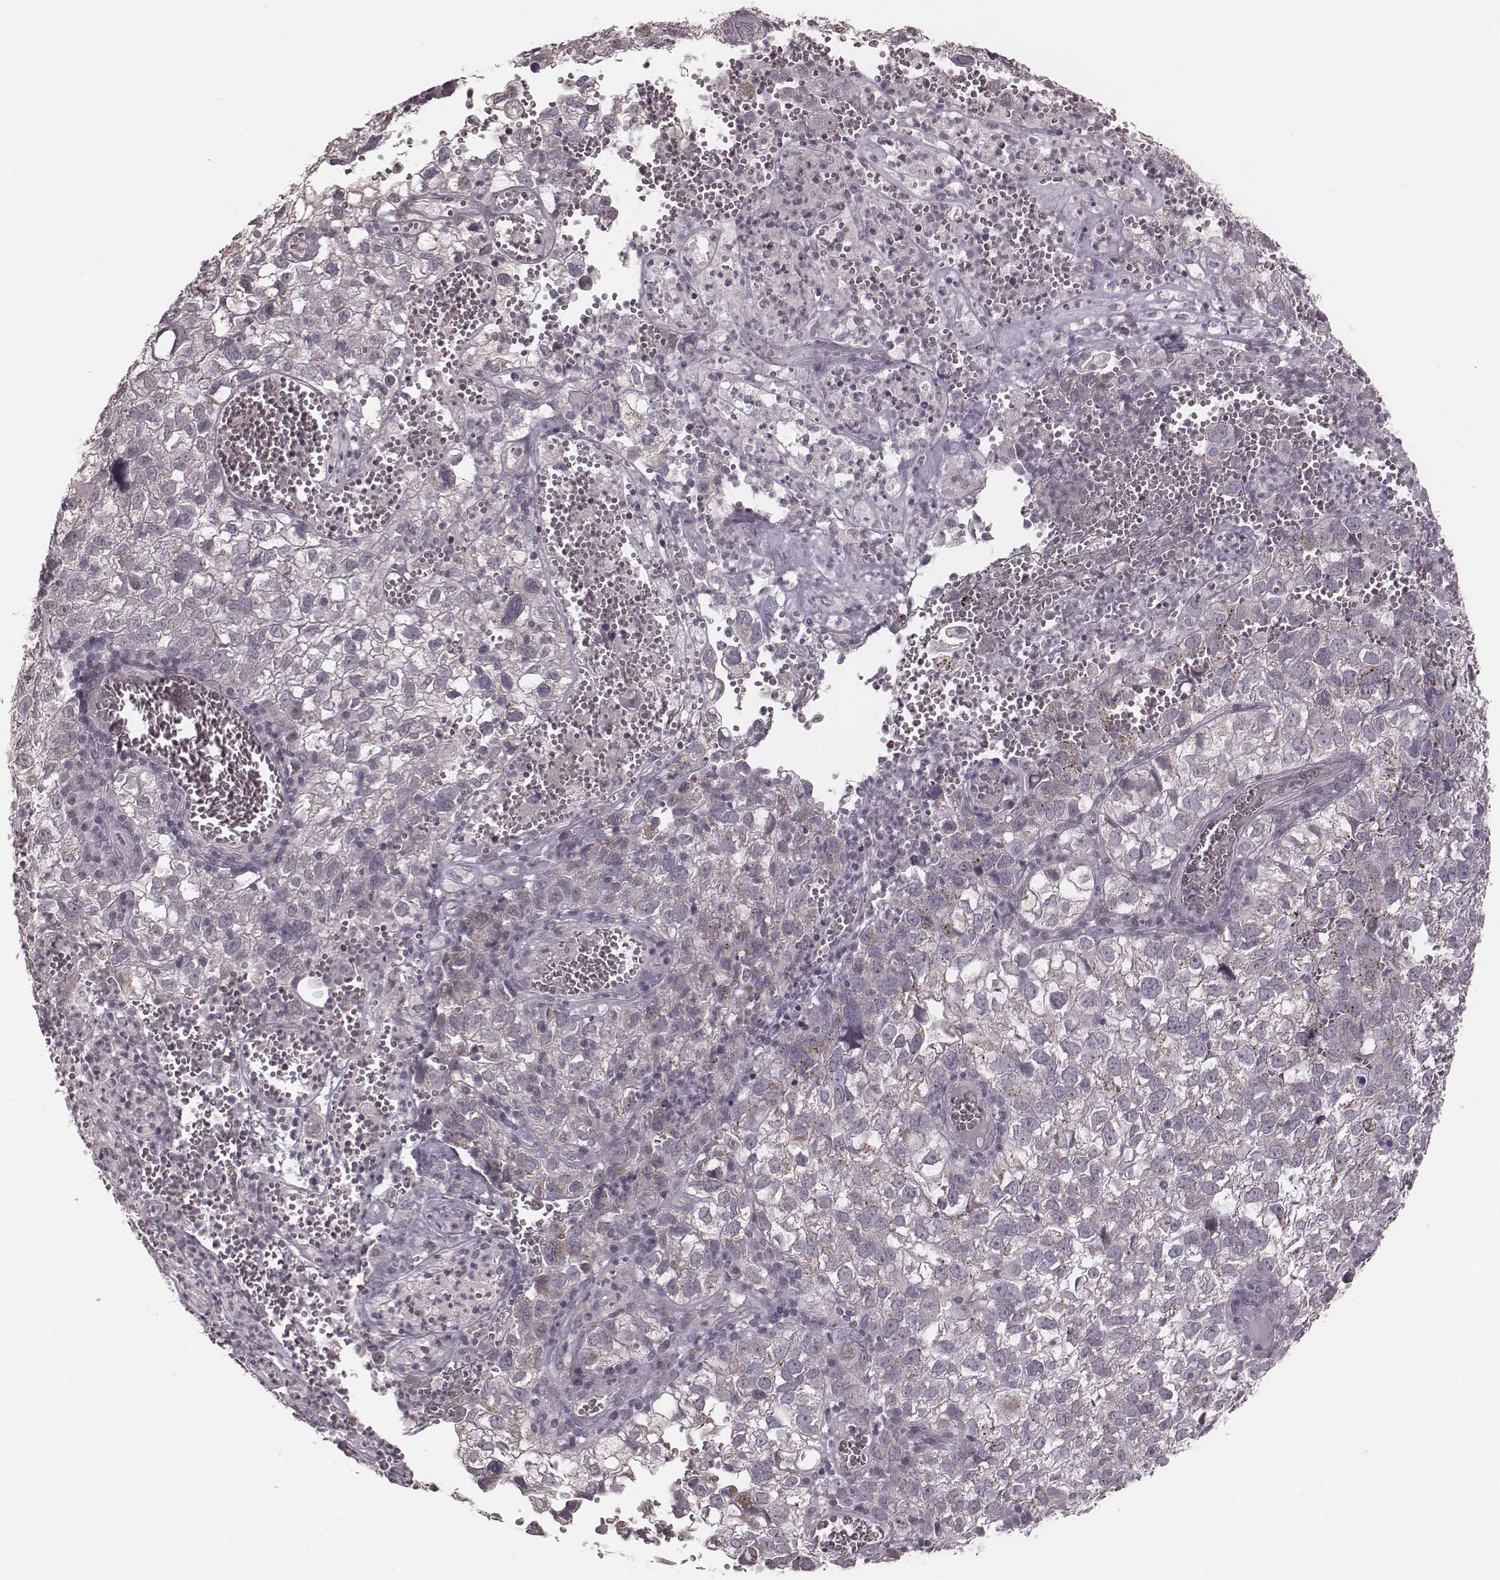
{"staining": {"intensity": "negative", "quantity": "none", "location": "none"}, "tissue": "cervical cancer", "cell_type": "Tumor cells", "image_type": "cancer", "snomed": [{"axis": "morphology", "description": "Squamous cell carcinoma, NOS"}, {"axis": "topography", "description": "Cervix"}], "caption": "There is no significant expression in tumor cells of squamous cell carcinoma (cervical). (DAB immunohistochemistry visualized using brightfield microscopy, high magnification).", "gene": "SLC7A4", "patient": {"sex": "female", "age": 55}}